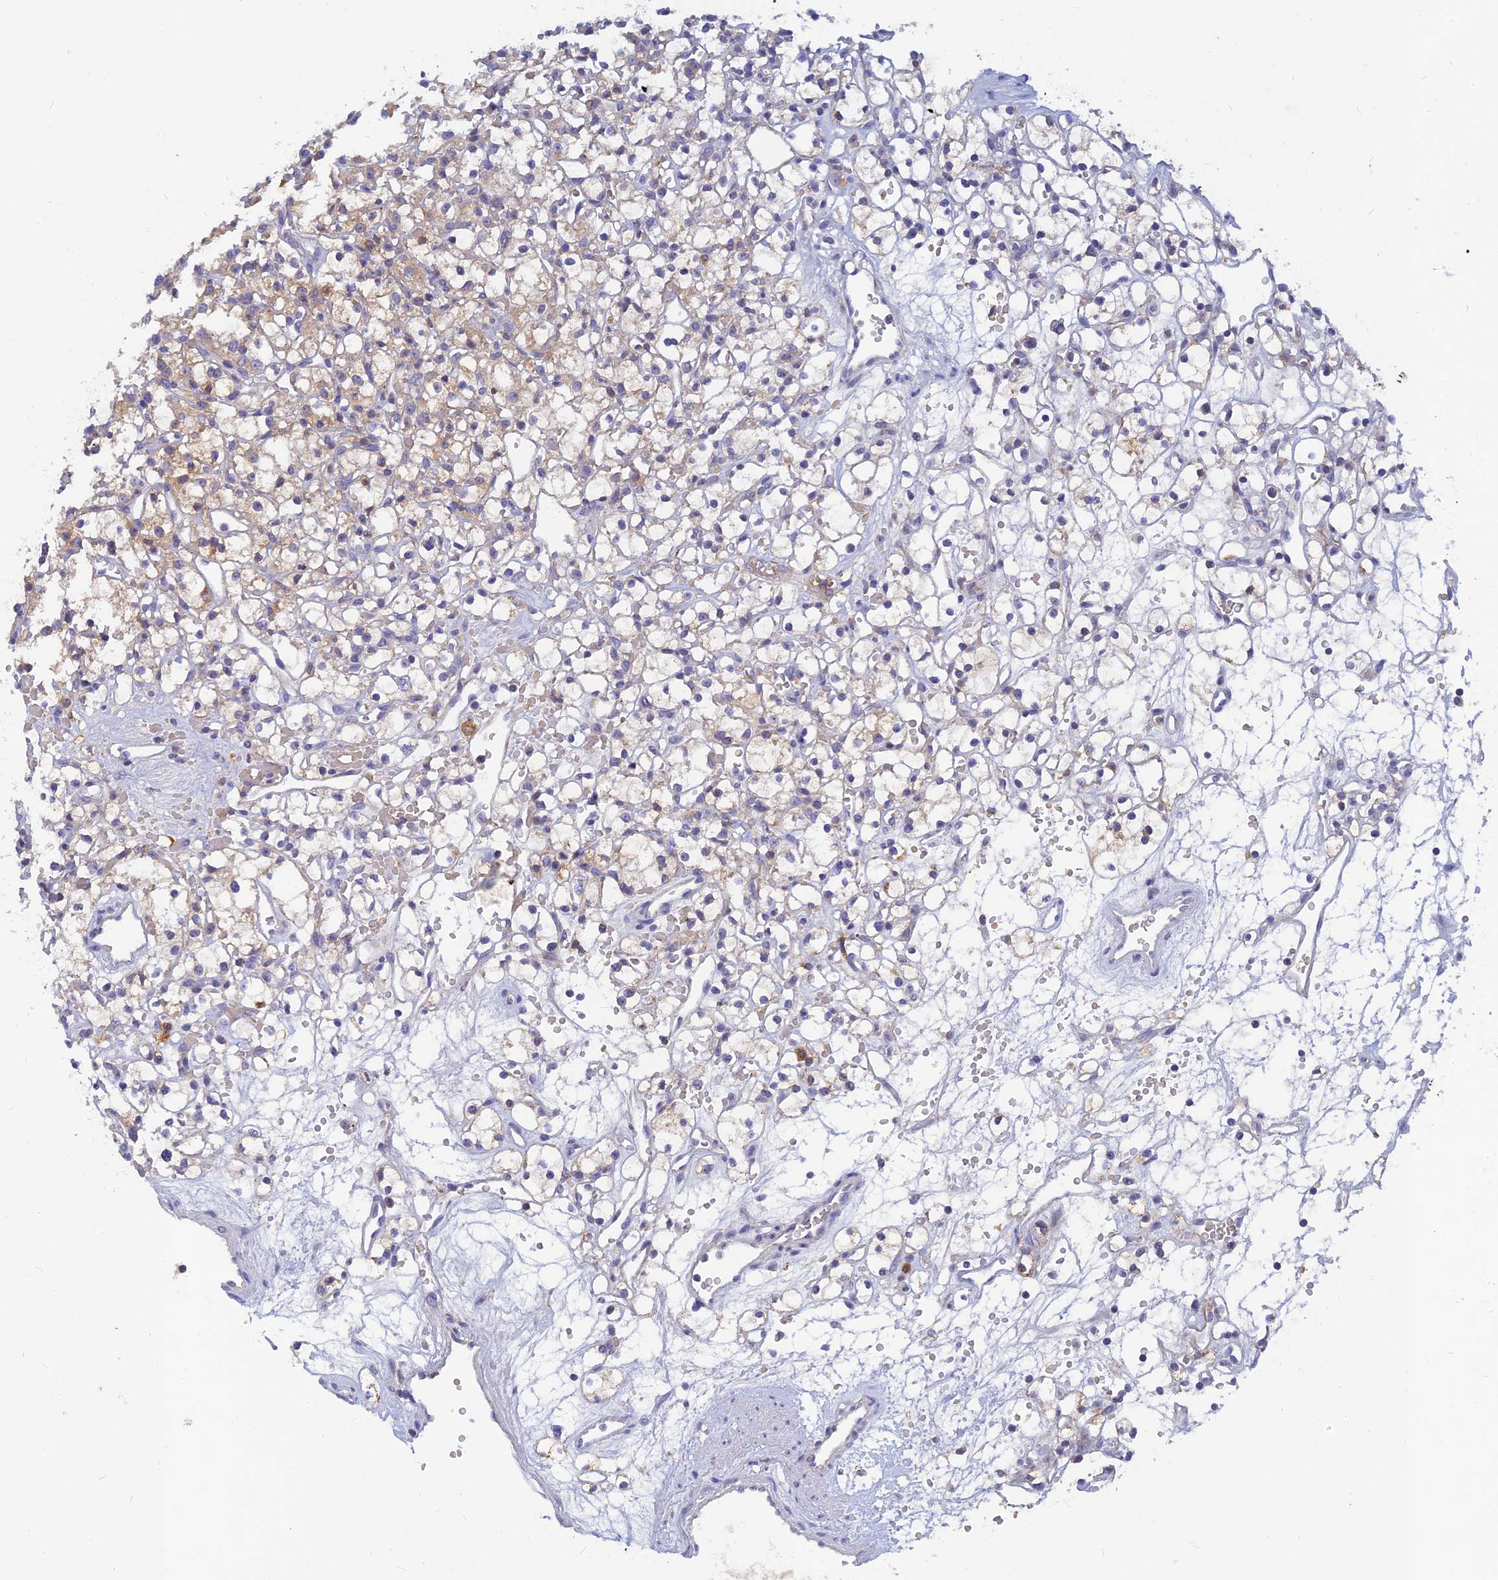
{"staining": {"intensity": "weak", "quantity": "25%-75%", "location": "cytoplasmic/membranous"}, "tissue": "renal cancer", "cell_type": "Tumor cells", "image_type": "cancer", "snomed": [{"axis": "morphology", "description": "Adenocarcinoma, NOS"}, {"axis": "topography", "description": "Kidney"}], "caption": "Renal cancer (adenocarcinoma) stained with DAB (3,3'-diaminobenzidine) immunohistochemistry (IHC) demonstrates low levels of weak cytoplasmic/membranous staining in approximately 25%-75% of tumor cells. (DAB = brown stain, brightfield microscopy at high magnification).", "gene": "CACNA1B", "patient": {"sex": "female", "age": 59}}